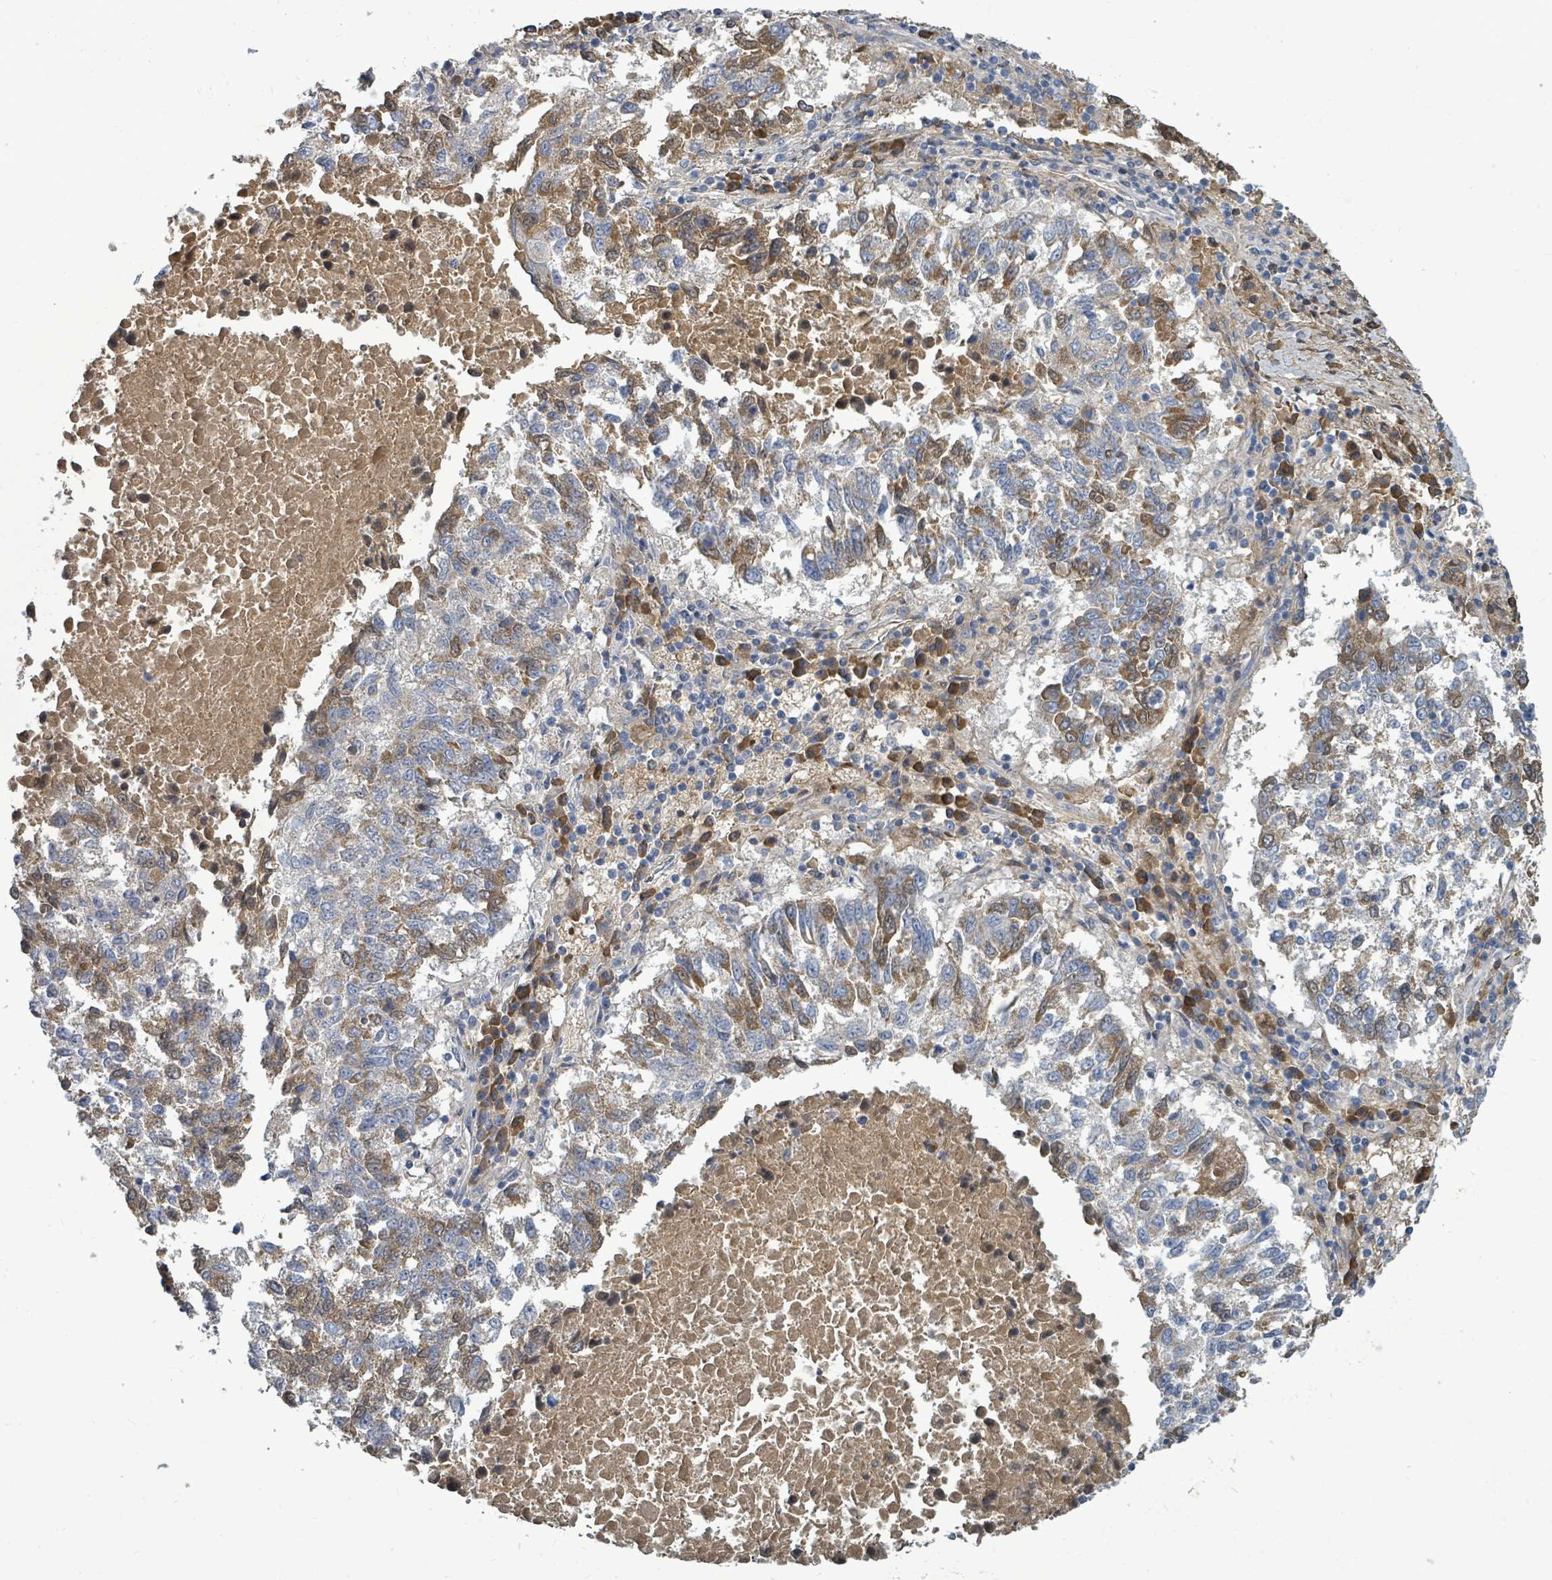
{"staining": {"intensity": "moderate", "quantity": "25%-75%", "location": "cytoplasmic/membranous"}, "tissue": "lung cancer", "cell_type": "Tumor cells", "image_type": "cancer", "snomed": [{"axis": "morphology", "description": "Squamous cell carcinoma, NOS"}, {"axis": "topography", "description": "Lung"}], "caption": "A histopathology image of human lung squamous cell carcinoma stained for a protein reveals moderate cytoplasmic/membranous brown staining in tumor cells.", "gene": "SLC25A23", "patient": {"sex": "male", "age": 73}}